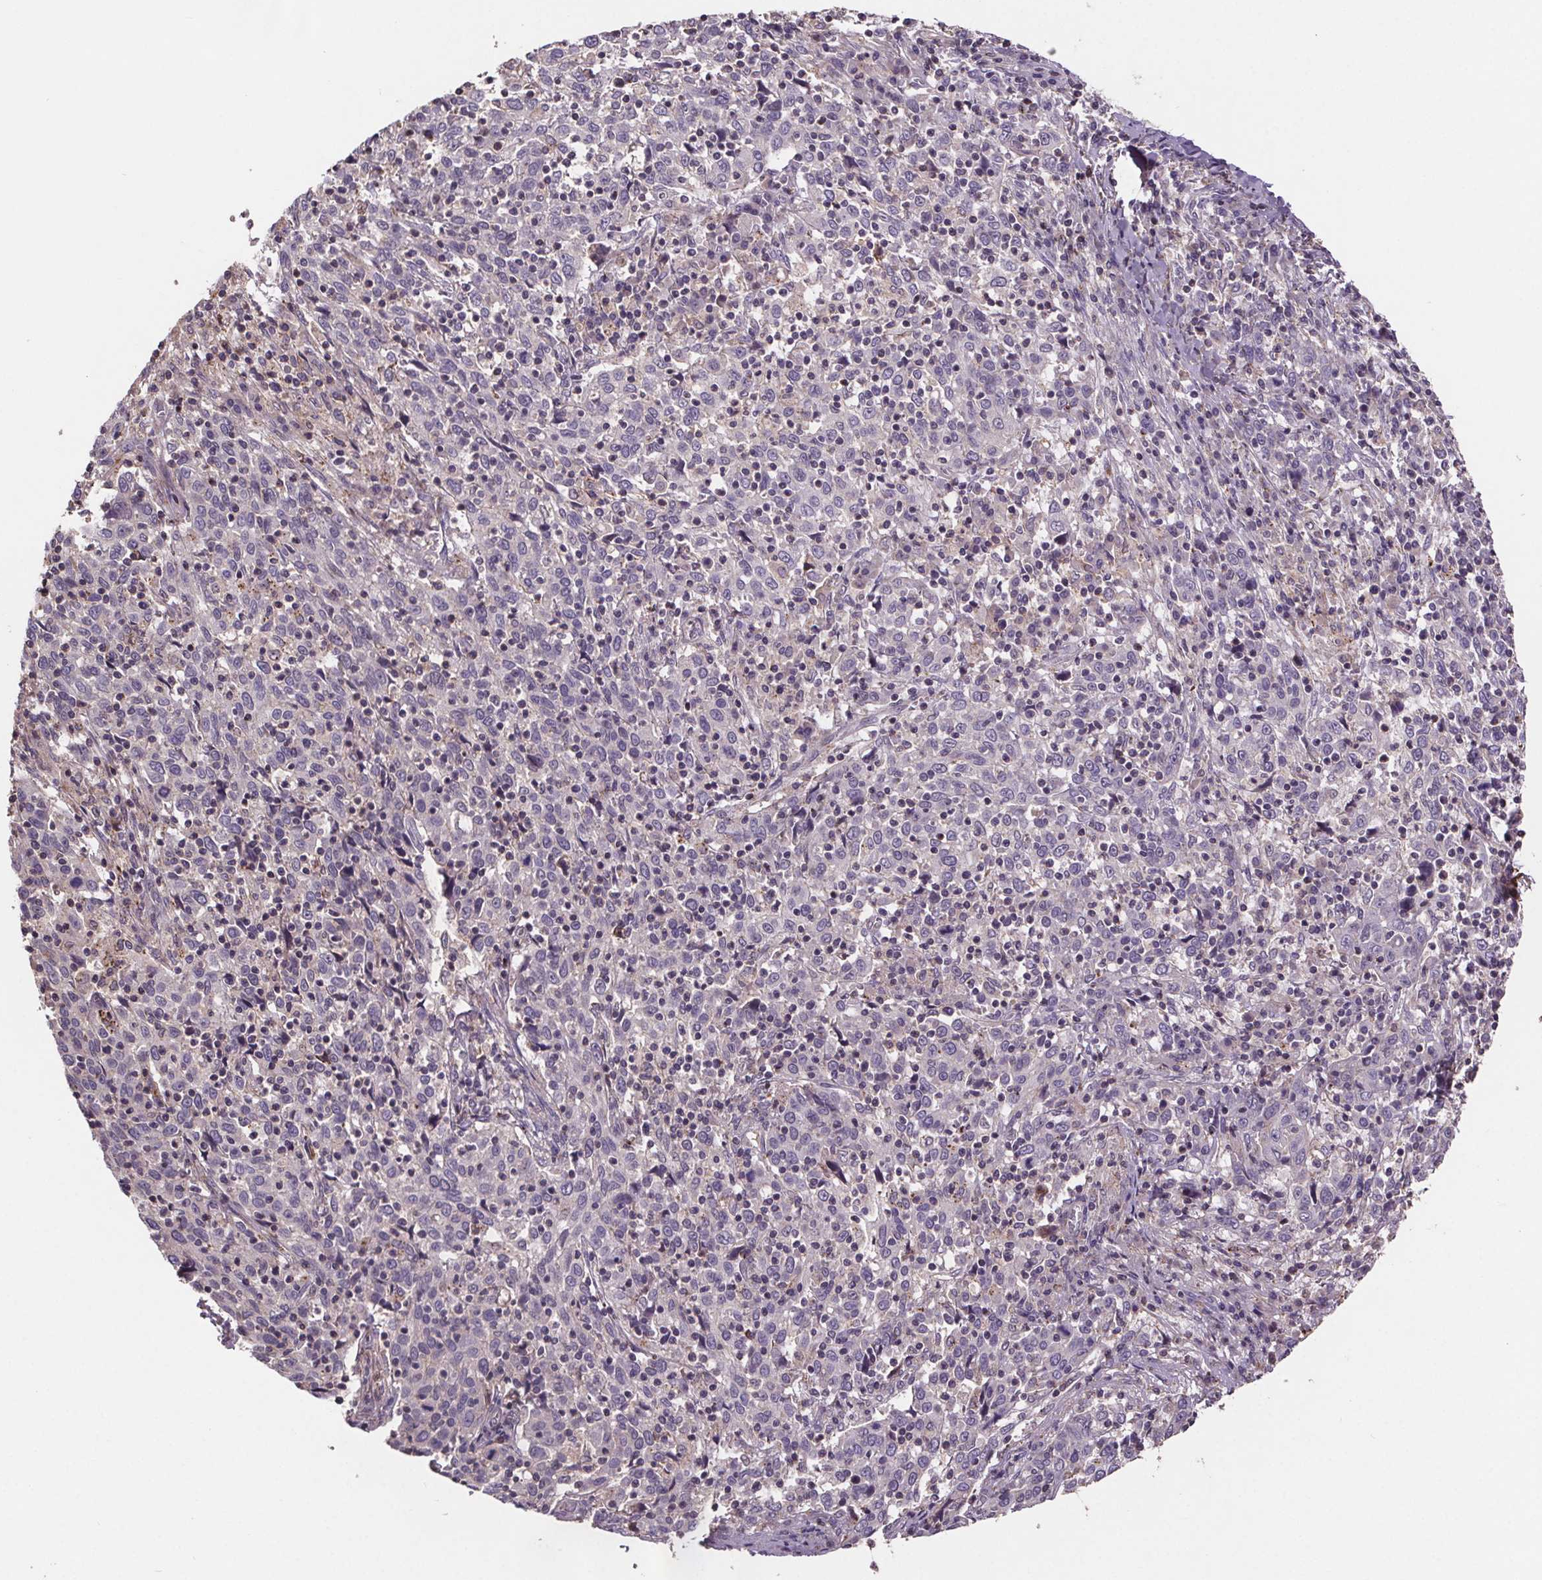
{"staining": {"intensity": "negative", "quantity": "none", "location": "none"}, "tissue": "cervical cancer", "cell_type": "Tumor cells", "image_type": "cancer", "snomed": [{"axis": "morphology", "description": "Squamous cell carcinoma, NOS"}, {"axis": "topography", "description": "Cervix"}], "caption": "Immunohistochemistry photomicrograph of human cervical cancer stained for a protein (brown), which reveals no staining in tumor cells.", "gene": "CLN3", "patient": {"sex": "female", "age": 46}}